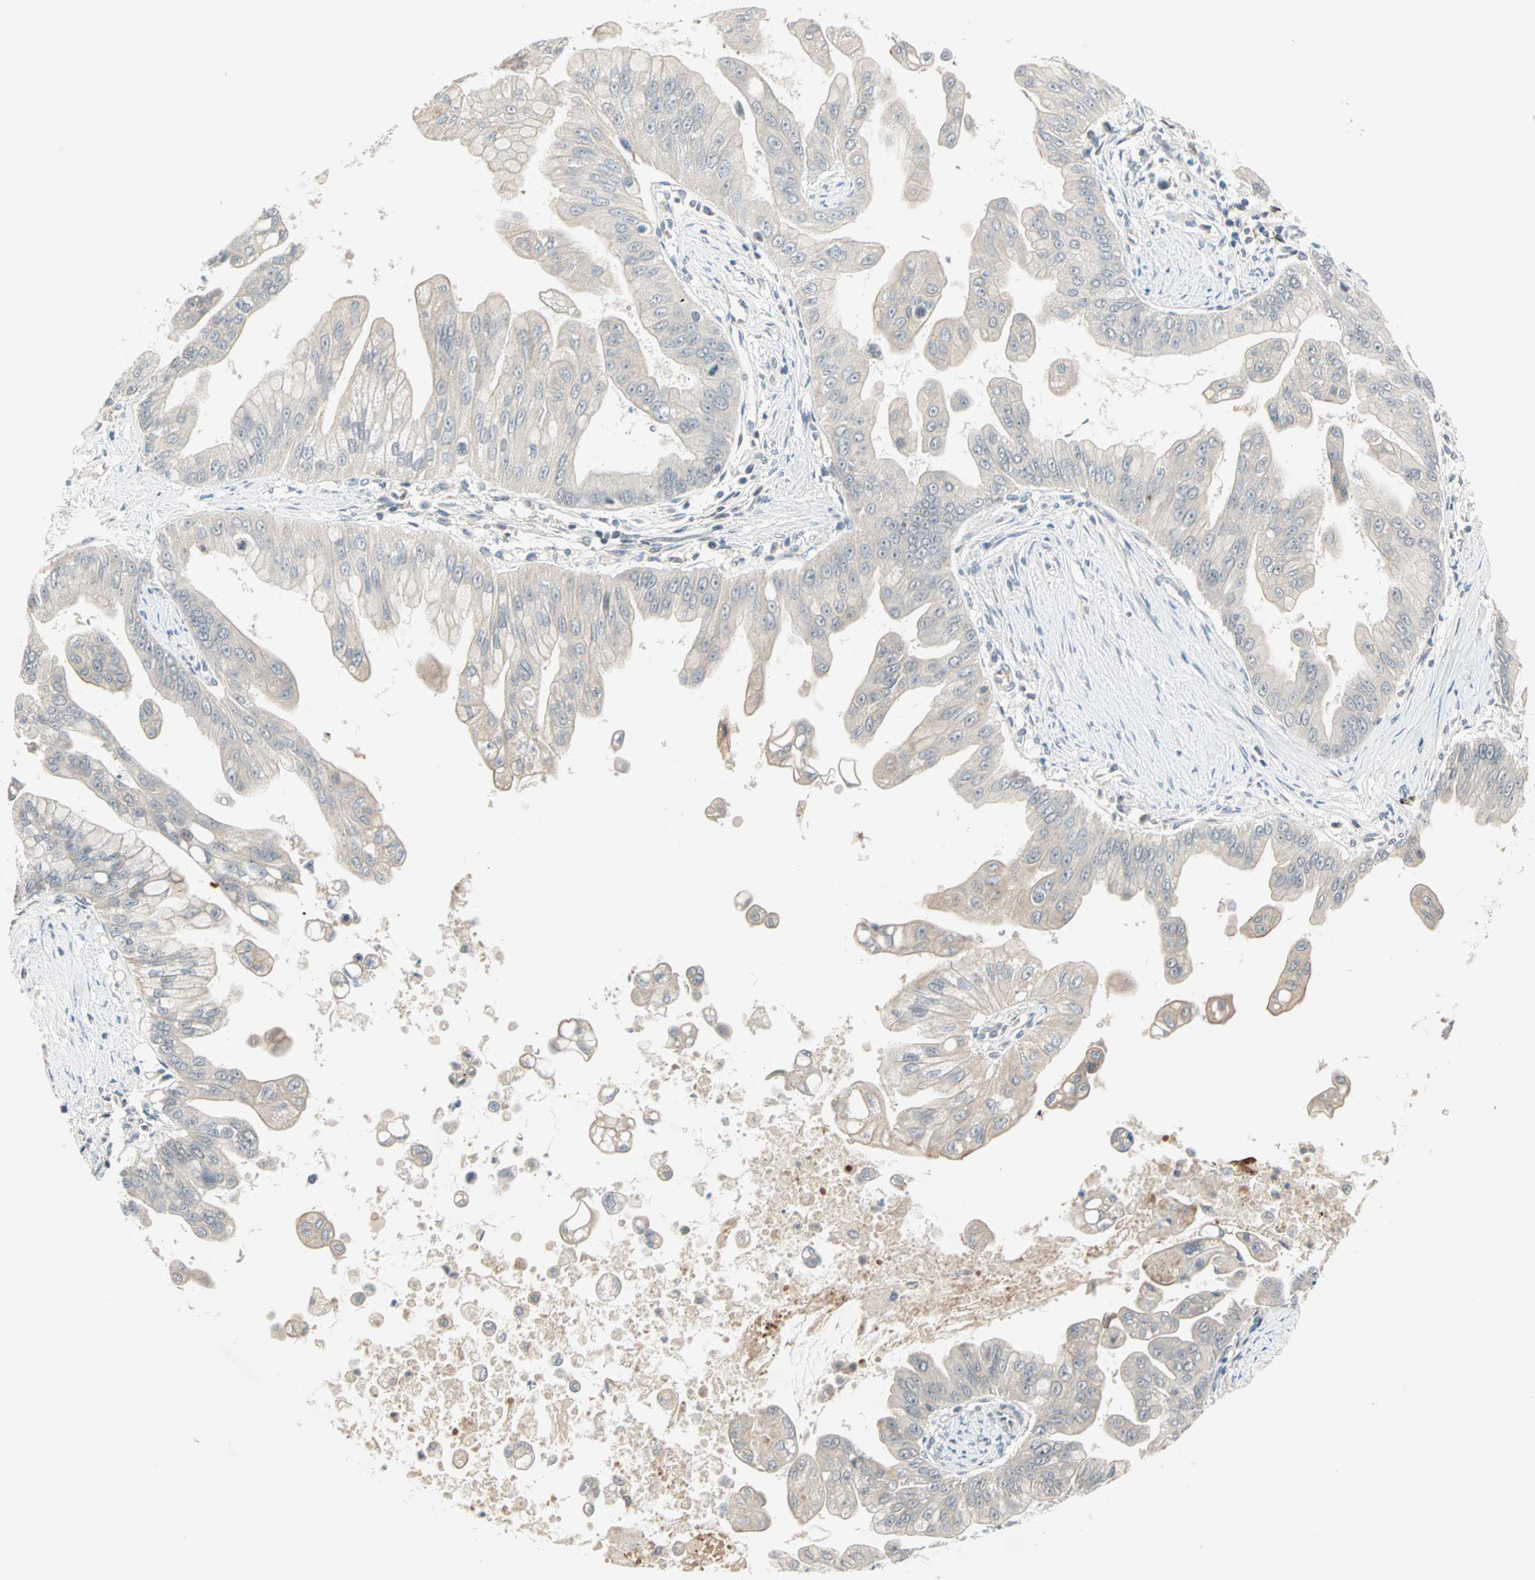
{"staining": {"intensity": "negative", "quantity": "none", "location": "none"}, "tissue": "pancreatic cancer", "cell_type": "Tumor cells", "image_type": "cancer", "snomed": [{"axis": "morphology", "description": "Adenocarcinoma, NOS"}, {"axis": "topography", "description": "Pancreas"}], "caption": "Tumor cells show no significant positivity in pancreatic cancer (adenocarcinoma). (DAB IHC, high magnification).", "gene": "PROS1", "patient": {"sex": "female", "age": 75}}